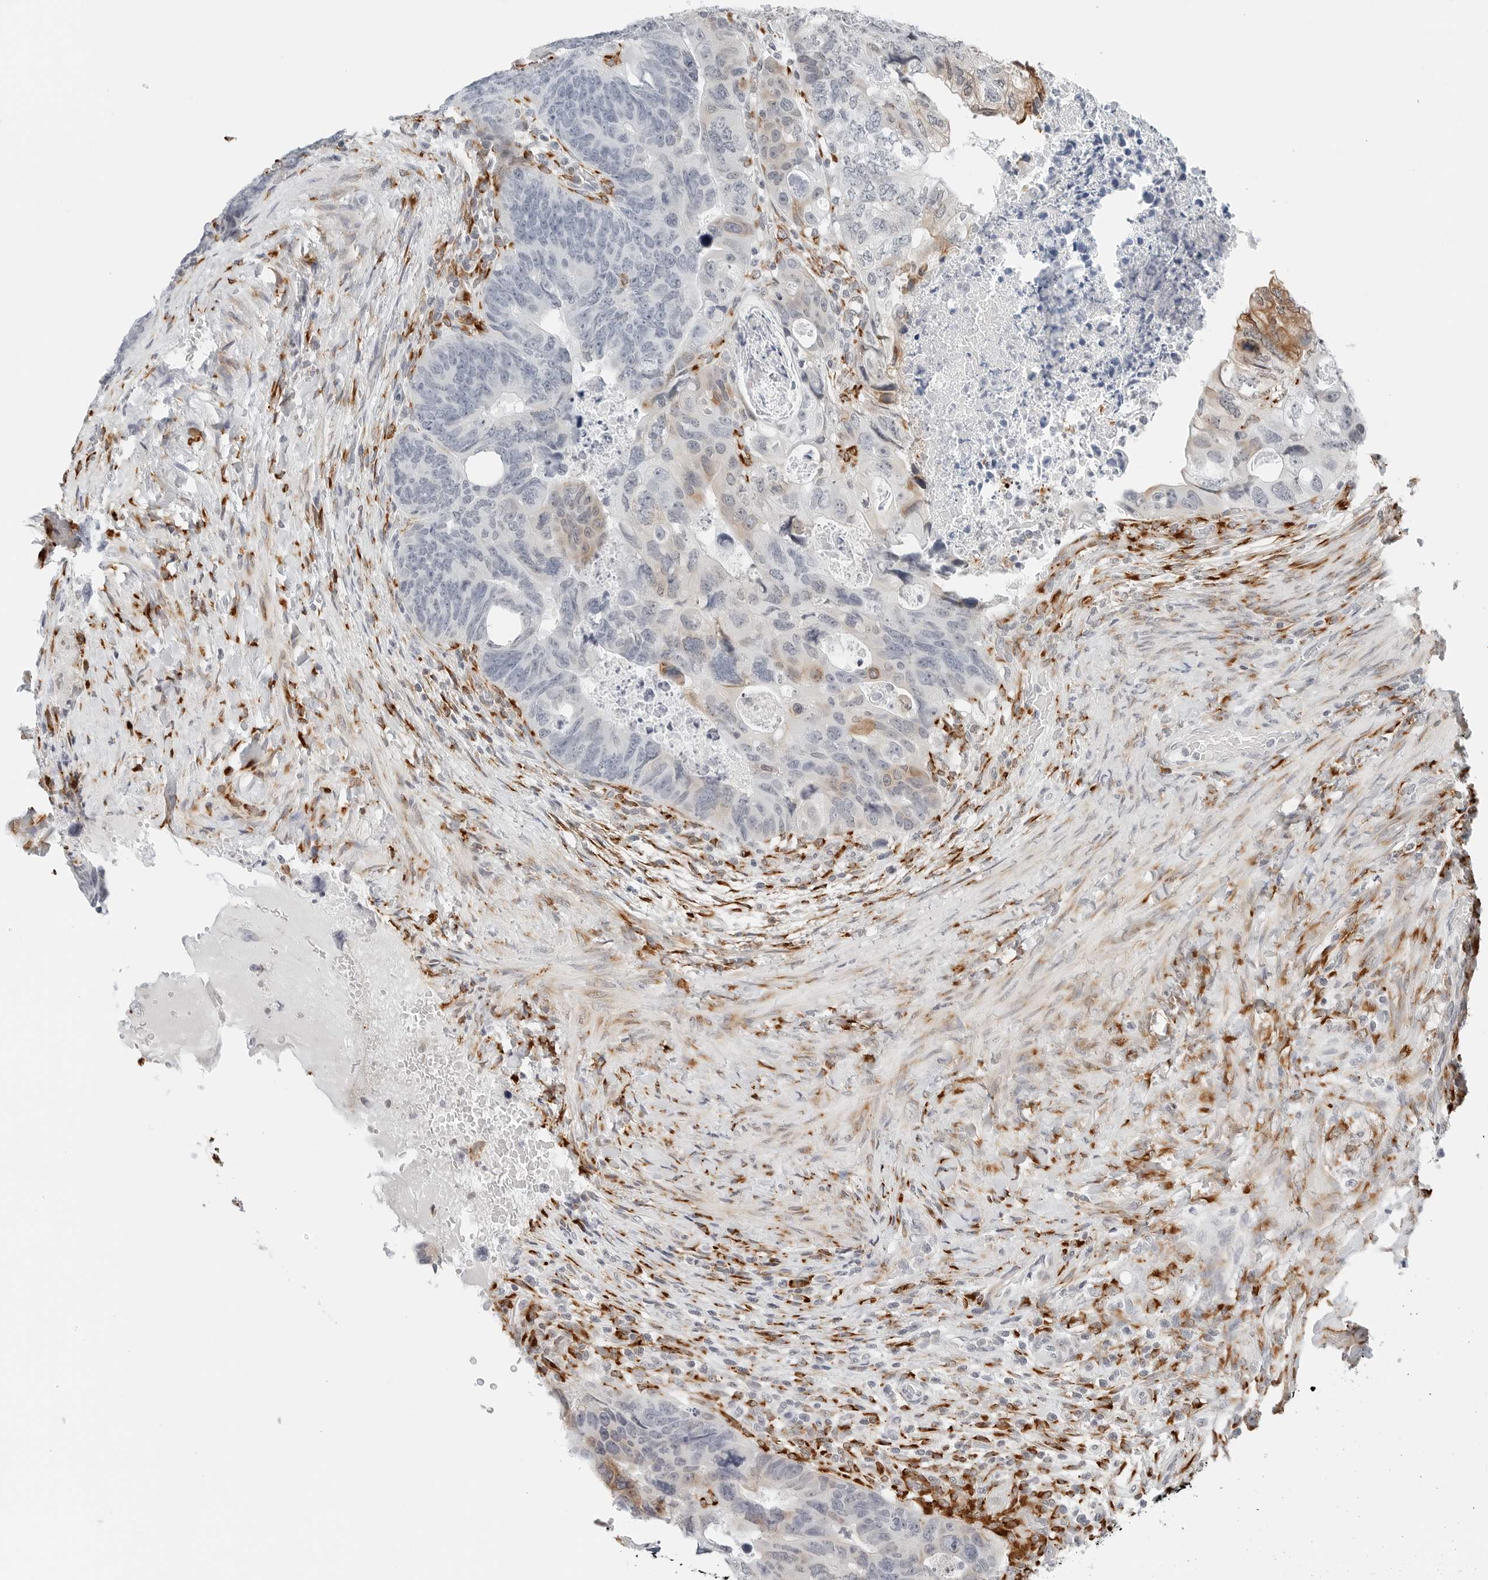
{"staining": {"intensity": "weak", "quantity": "<25%", "location": "cytoplasmic/membranous"}, "tissue": "colorectal cancer", "cell_type": "Tumor cells", "image_type": "cancer", "snomed": [{"axis": "morphology", "description": "Adenocarcinoma, NOS"}, {"axis": "topography", "description": "Rectum"}], "caption": "Immunohistochemistry (IHC) image of human colorectal cancer stained for a protein (brown), which shows no positivity in tumor cells. Brightfield microscopy of immunohistochemistry stained with DAB (3,3'-diaminobenzidine) (brown) and hematoxylin (blue), captured at high magnification.", "gene": "P4HA2", "patient": {"sex": "male", "age": 59}}